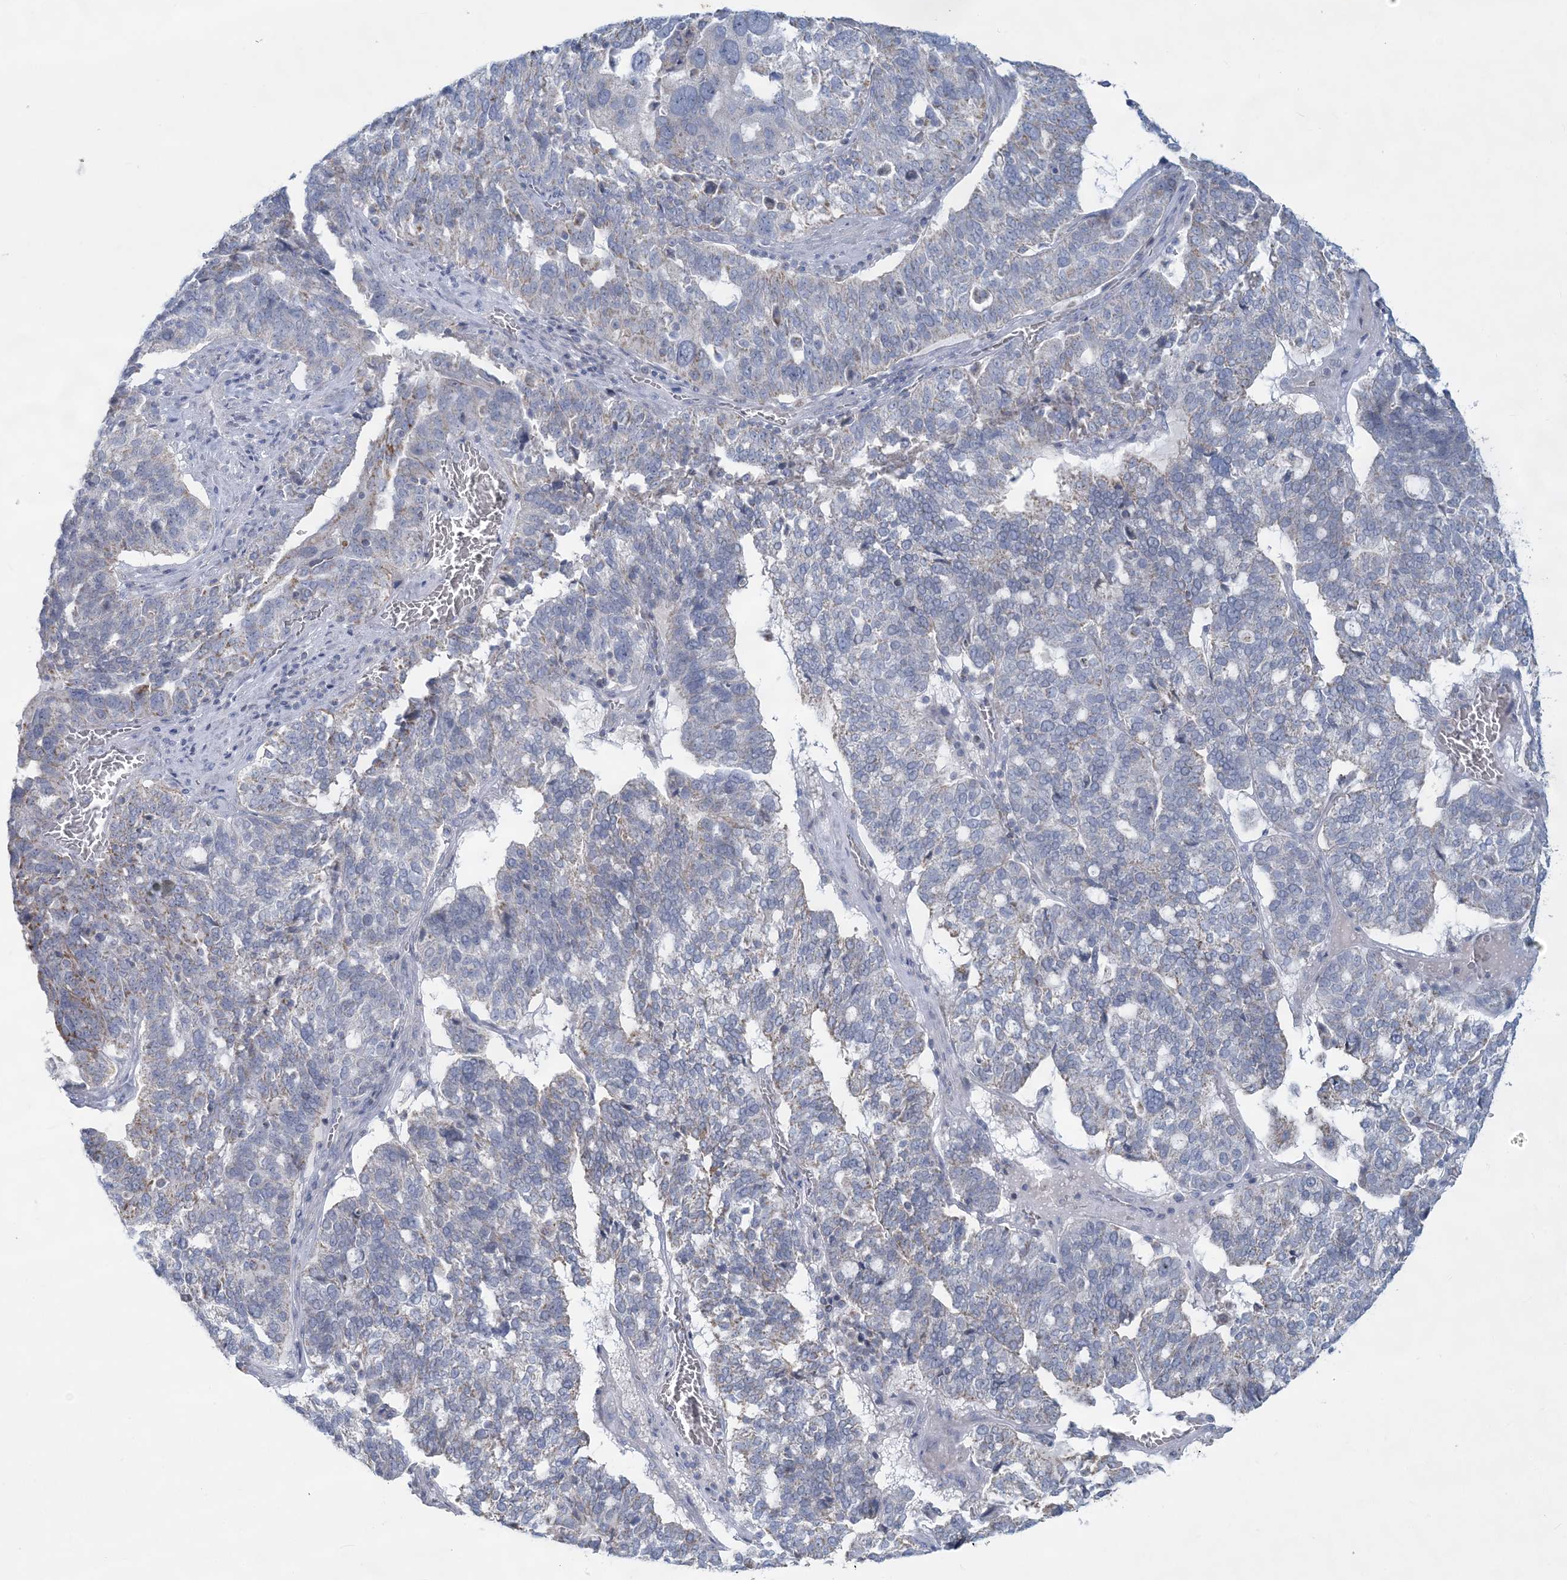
{"staining": {"intensity": "negative", "quantity": "none", "location": "none"}, "tissue": "ovarian cancer", "cell_type": "Tumor cells", "image_type": "cancer", "snomed": [{"axis": "morphology", "description": "Cystadenocarcinoma, serous, NOS"}, {"axis": "topography", "description": "Ovary"}], "caption": "This histopathology image is of serous cystadenocarcinoma (ovarian) stained with IHC to label a protein in brown with the nuclei are counter-stained blue. There is no positivity in tumor cells. The staining was performed using DAB (3,3'-diaminobenzidine) to visualize the protein expression in brown, while the nuclei were stained in blue with hematoxylin (Magnification: 20x).", "gene": "TBC1D7", "patient": {"sex": "female", "age": 59}}